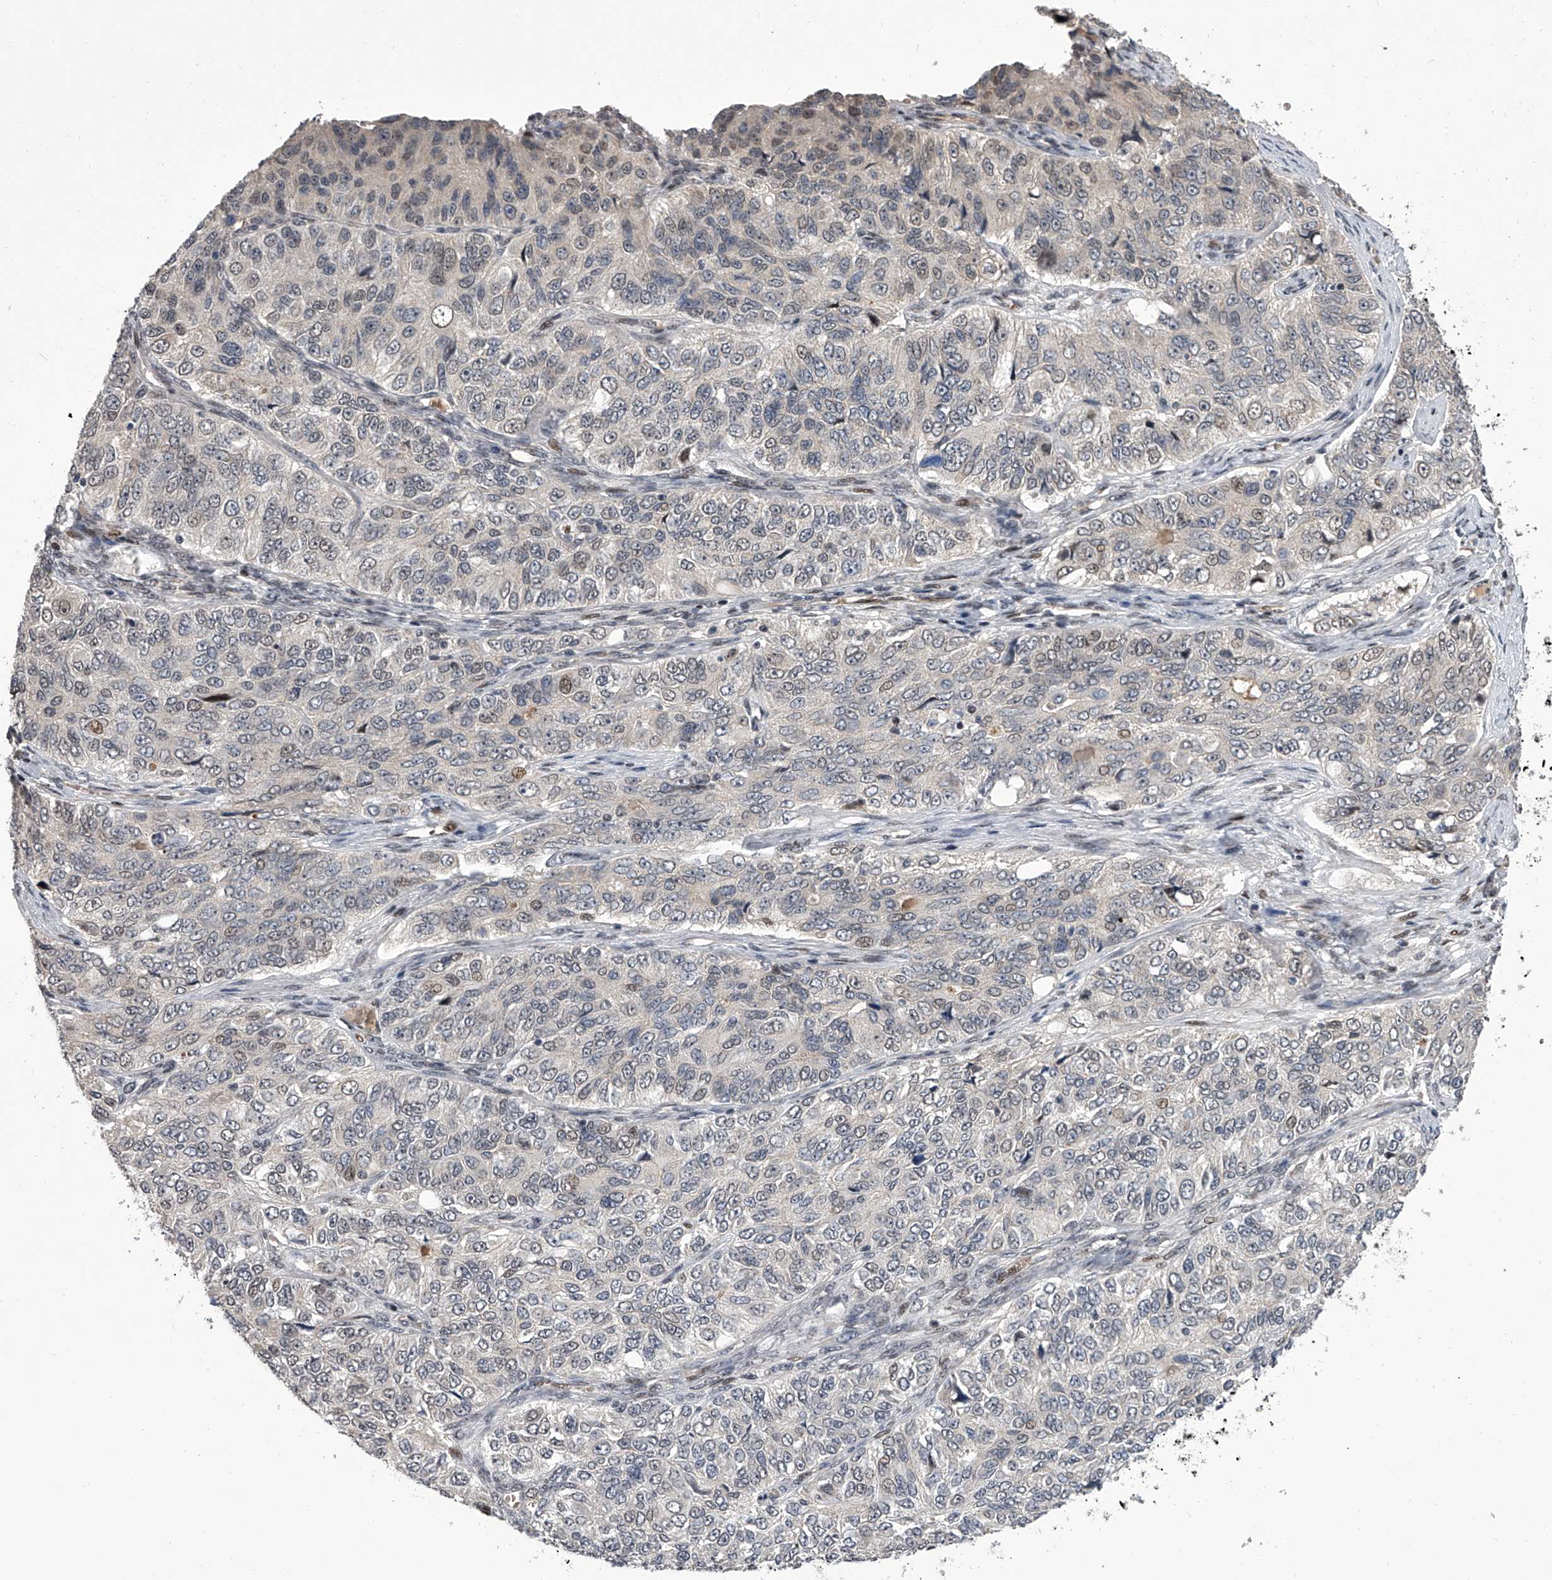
{"staining": {"intensity": "moderate", "quantity": "<25%", "location": "nuclear"}, "tissue": "ovarian cancer", "cell_type": "Tumor cells", "image_type": "cancer", "snomed": [{"axis": "morphology", "description": "Carcinoma, endometroid"}, {"axis": "topography", "description": "Ovary"}], "caption": "An image showing moderate nuclear staining in about <25% of tumor cells in endometroid carcinoma (ovarian), as visualized by brown immunohistochemical staining.", "gene": "ZNF426", "patient": {"sex": "female", "age": 51}}